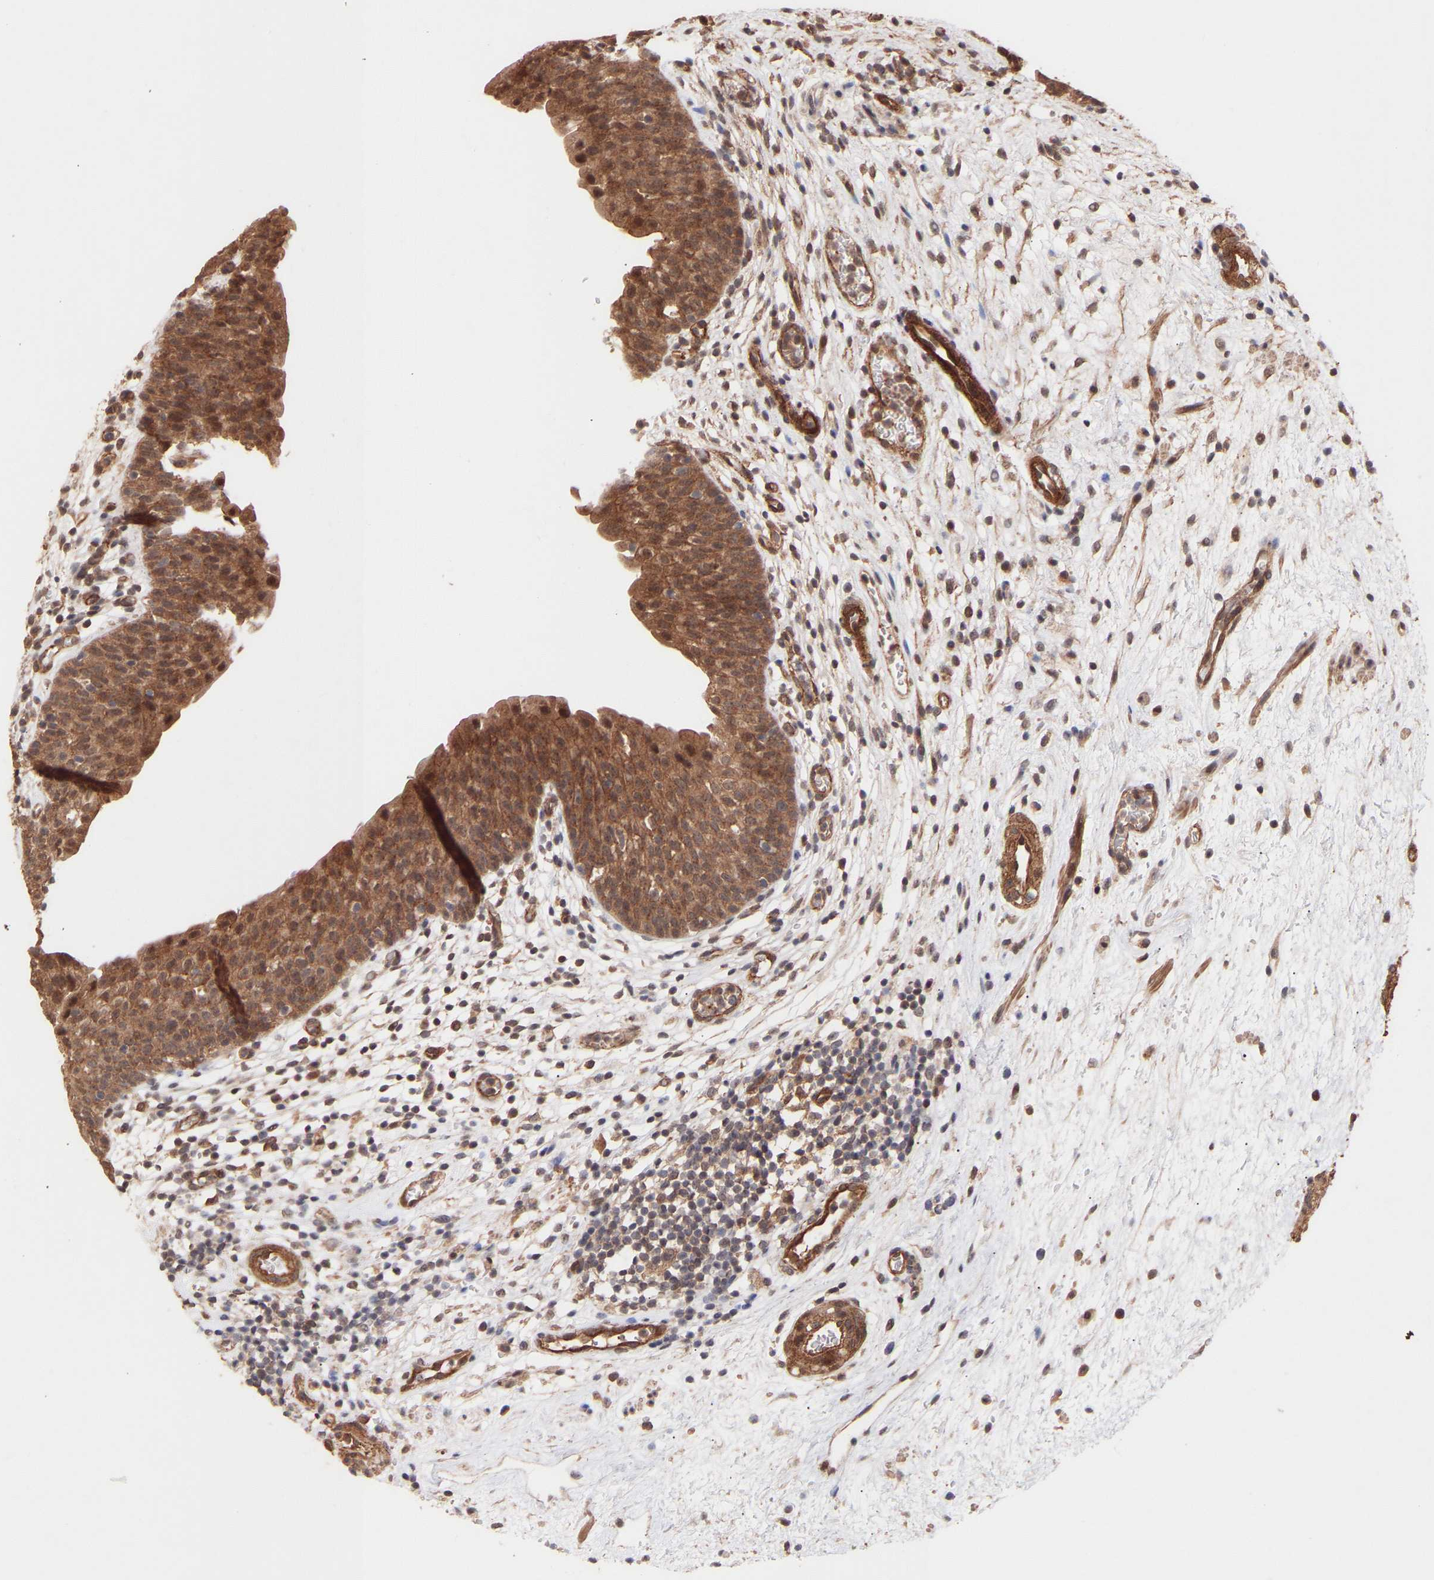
{"staining": {"intensity": "moderate", "quantity": ">75%", "location": "cytoplasmic/membranous"}, "tissue": "urinary bladder", "cell_type": "Urothelial cells", "image_type": "normal", "snomed": [{"axis": "morphology", "description": "Normal tissue, NOS"}, {"axis": "topography", "description": "Urinary bladder"}], "caption": "The photomicrograph reveals immunohistochemical staining of unremarkable urinary bladder. There is moderate cytoplasmic/membranous staining is identified in approximately >75% of urothelial cells.", "gene": "PDLIM5", "patient": {"sex": "male", "age": 37}}